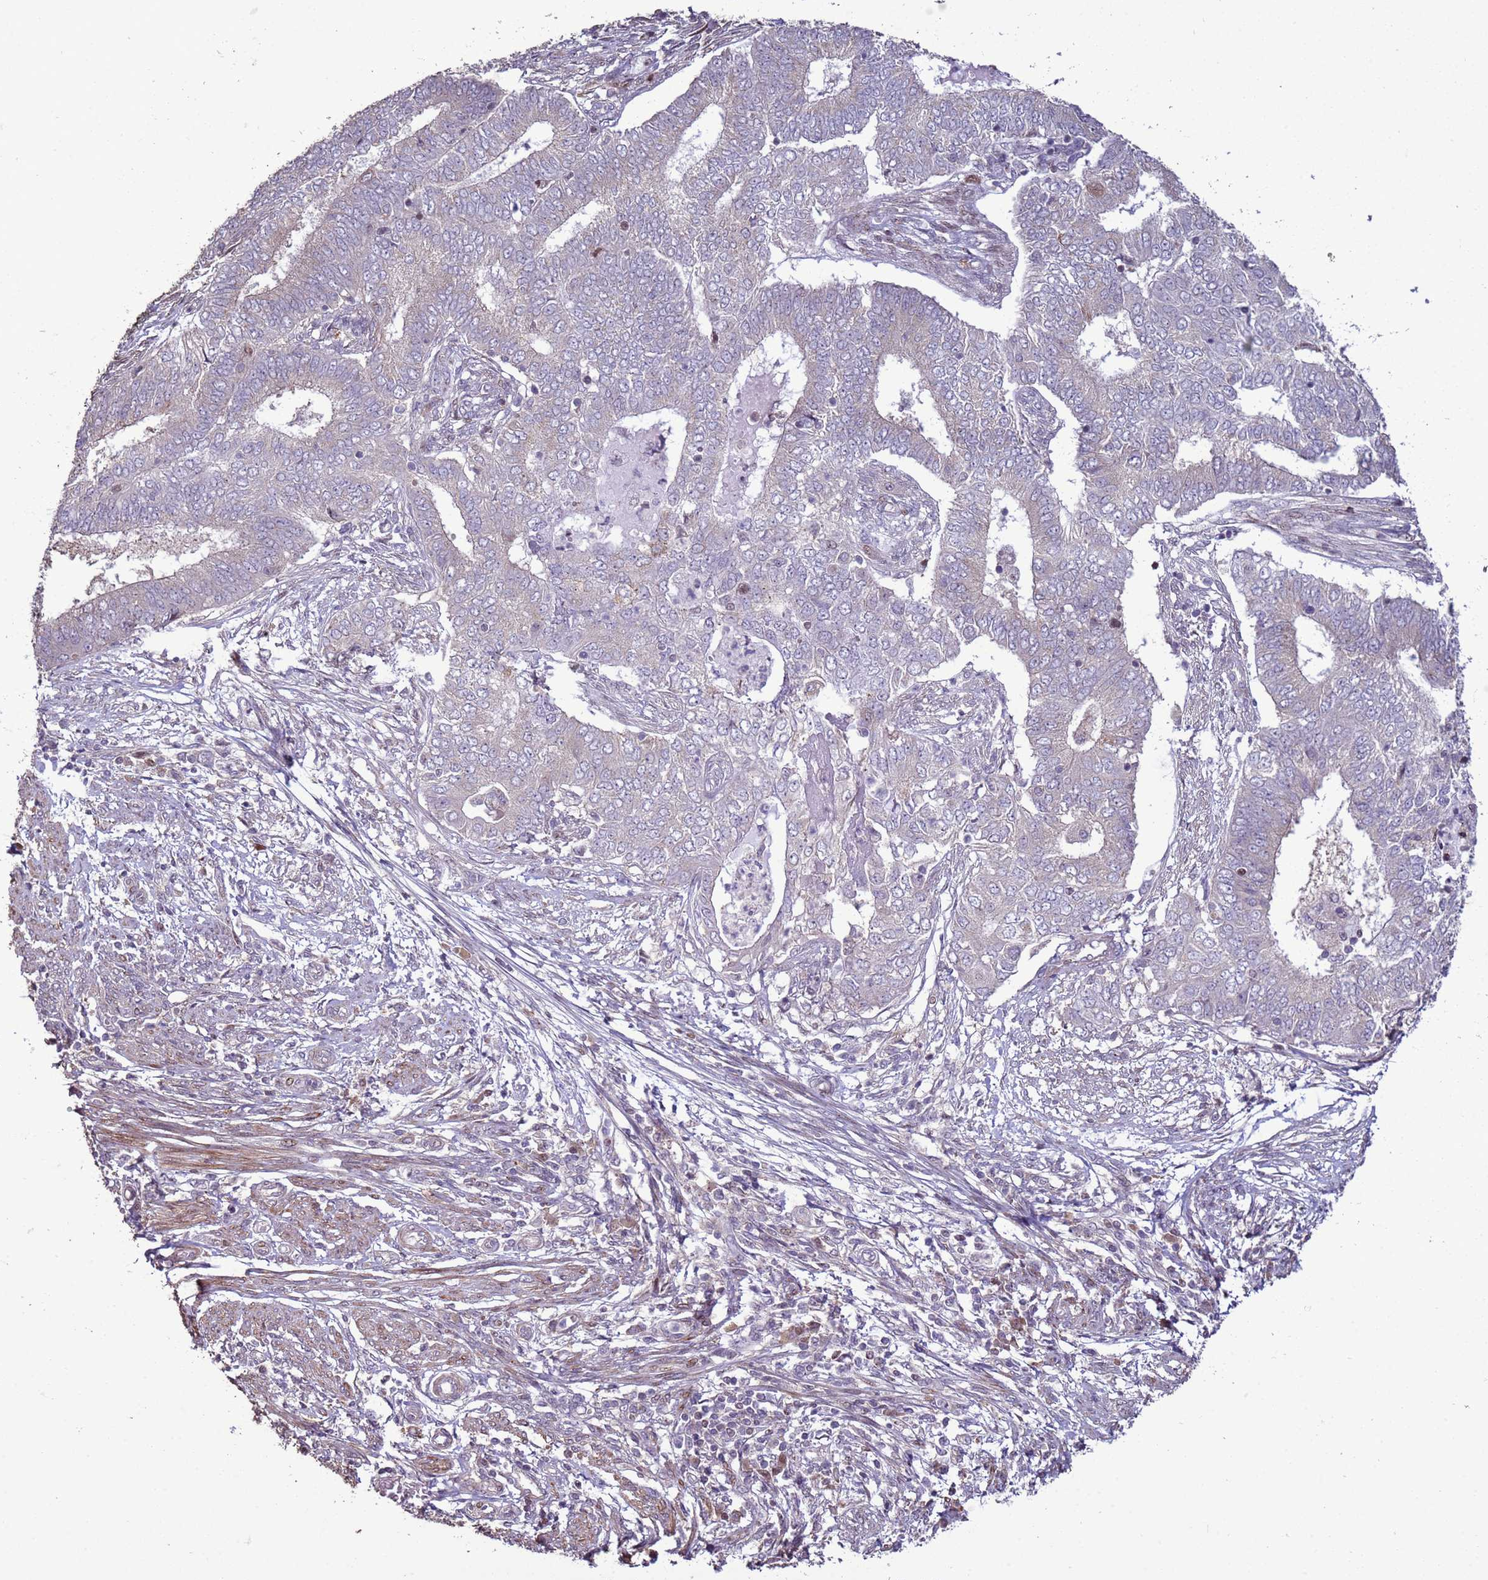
{"staining": {"intensity": "negative", "quantity": "none", "location": "none"}, "tissue": "endometrial cancer", "cell_type": "Tumor cells", "image_type": "cancer", "snomed": [{"axis": "morphology", "description": "Adenocarcinoma, NOS"}, {"axis": "topography", "description": "Endometrium"}], "caption": "Tumor cells are negative for brown protein staining in adenocarcinoma (endometrial).", "gene": "HGH1", "patient": {"sex": "female", "age": 62}}